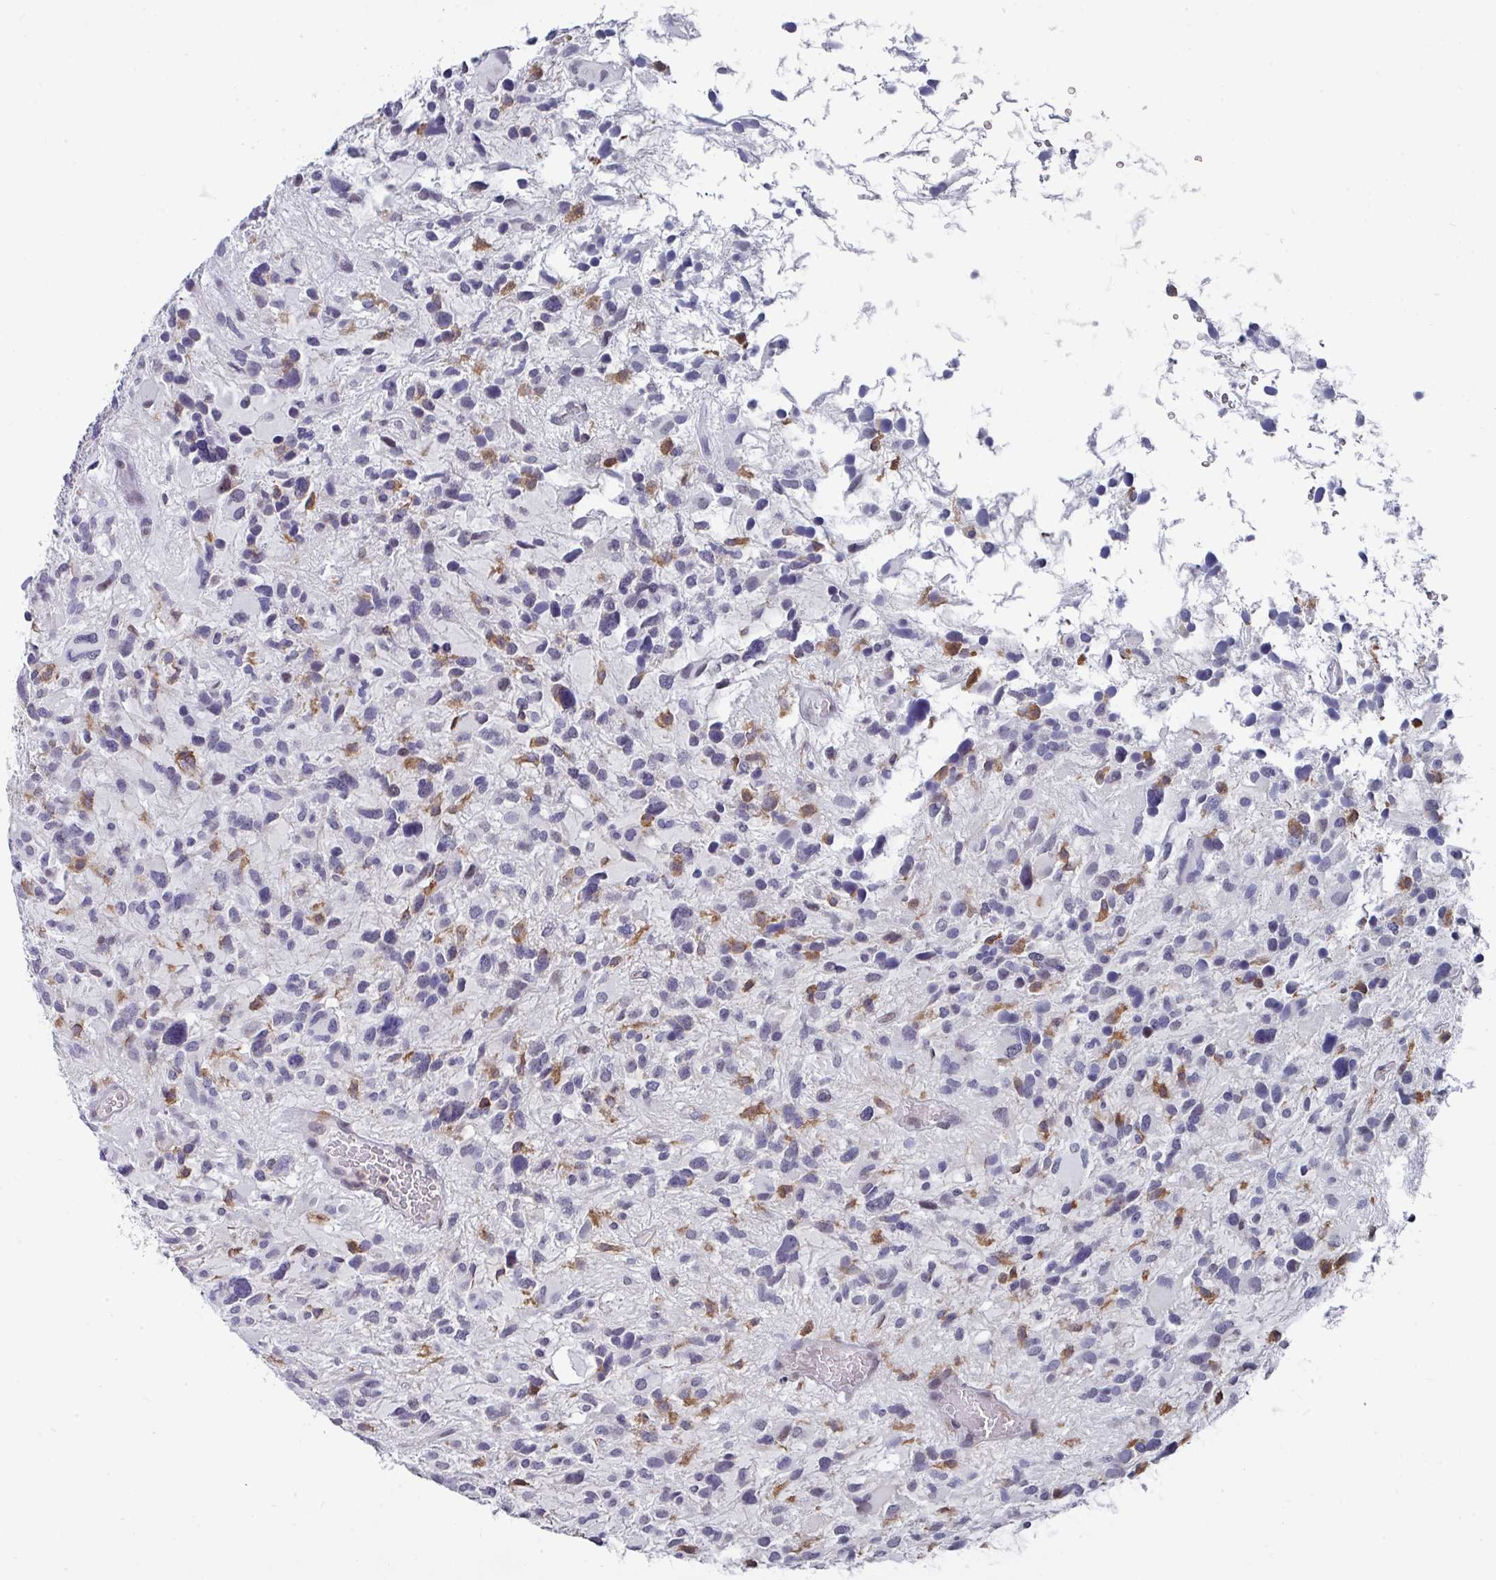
{"staining": {"intensity": "moderate", "quantity": "<25%", "location": "cytoplasmic/membranous"}, "tissue": "glioma", "cell_type": "Tumor cells", "image_type": "cancer", "snomed": [{"axis": "morphology", "description": "Glioma, malignant, High grade"}, {"axis": "topography", "description": "Brain"}], "caption": "A brown stain shows moderate cytoplasmic/membranous positivity of a protein in high-grade glioma (malignant) tumor cells.", "gene": "RASAL3", "patient": {"sex": "female", "age": 11}}